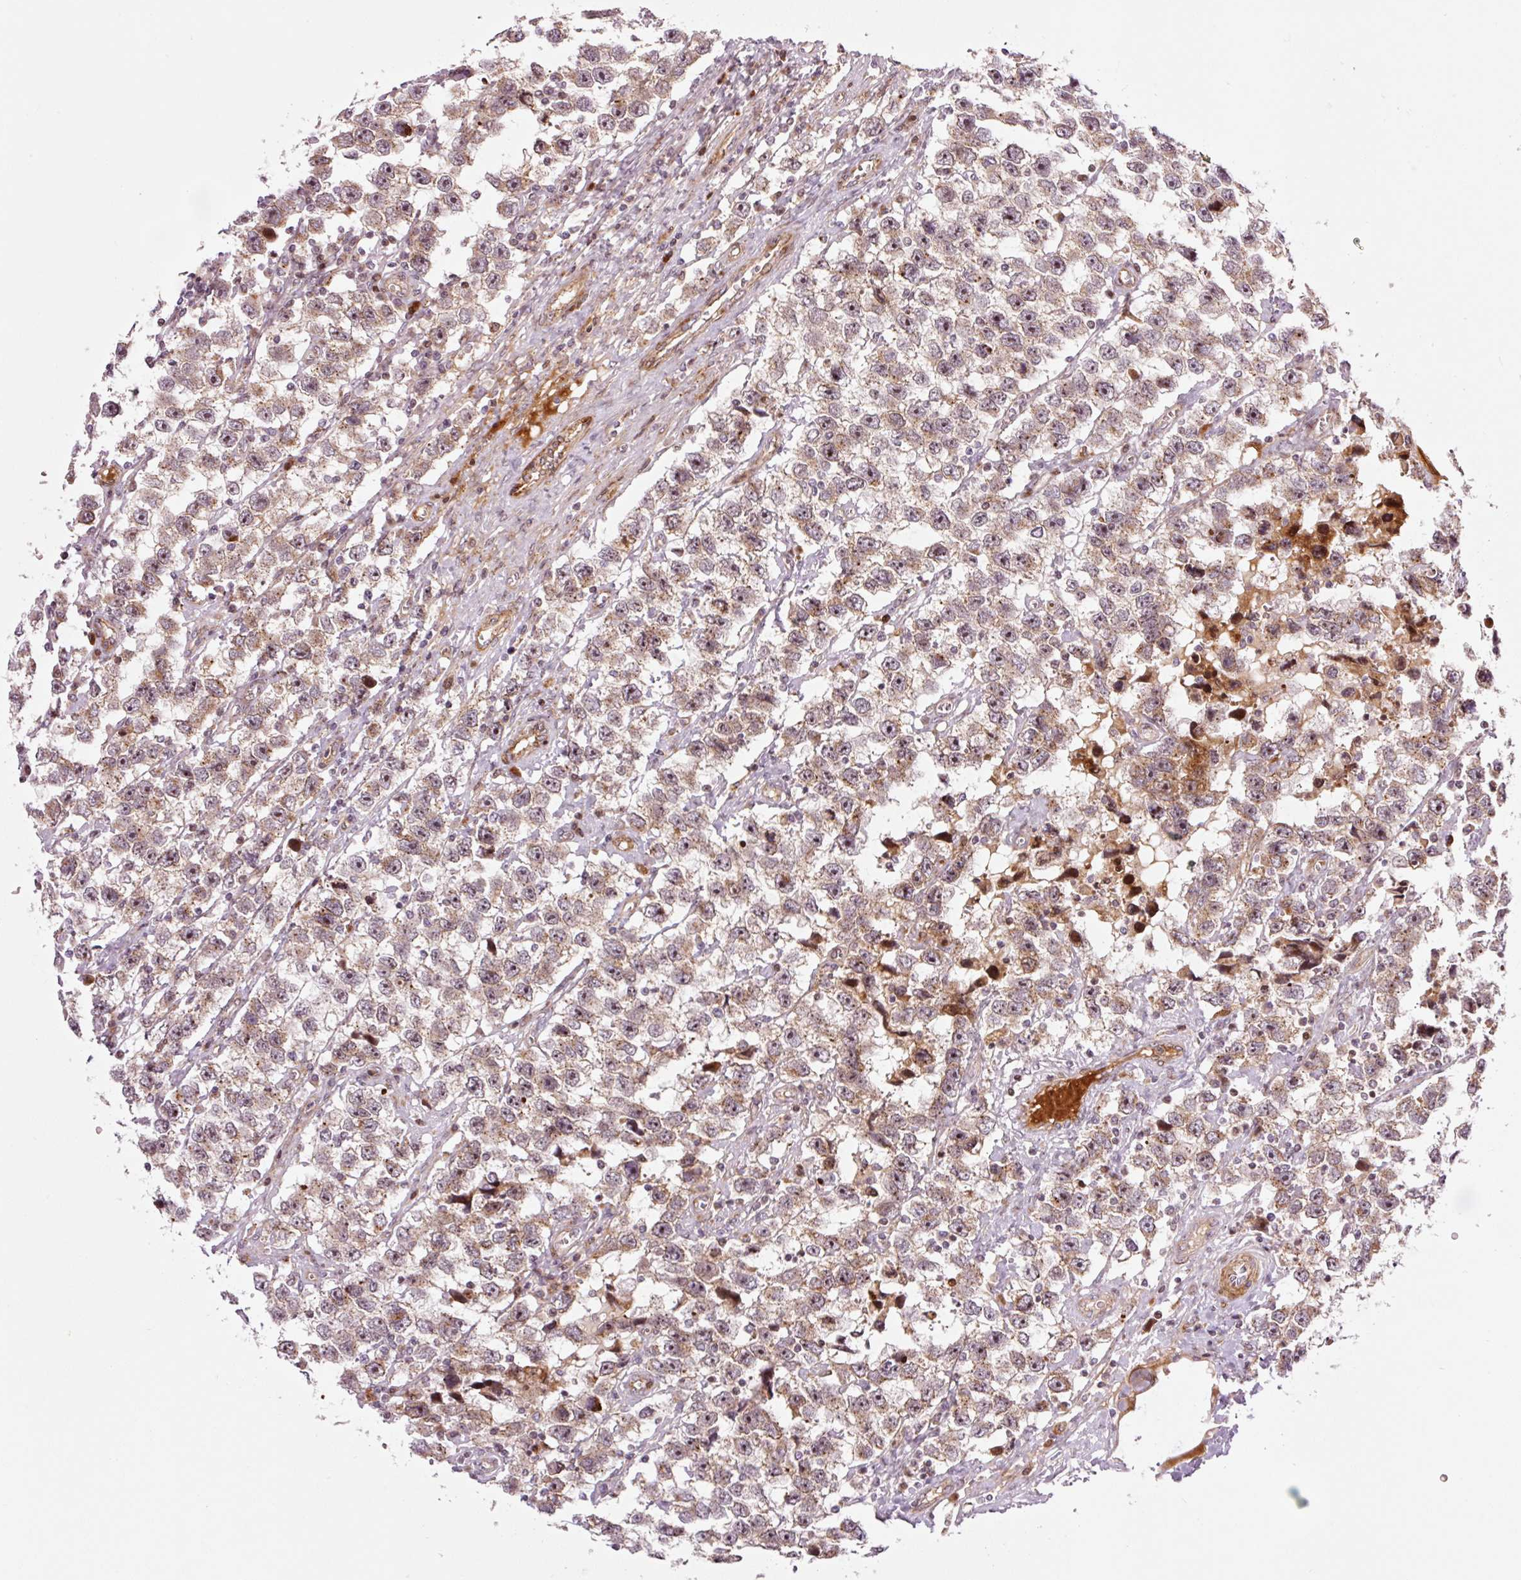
{"staining": {"intensity": "moderate", "quantity": "25%-75%", "location": "cytoplasmic/membranous,nuclear"}, "tissue": "testis cancer", "cell_type": "Tumor cells", "image_type": "cancer", "snomed": [{"axis": "morphology", "description": "Seminoma, NOS"}, {"axis": "topography", "description": "Testis"}], "caption": "High-magnification brightfield microscopy of testis cancer (seminoma) stained with DAB (3,3'-diaminobenzidine) (brown) and counterstained with hematoxylin (blue). tumor cells exhibit moderate cytoplasmic/membranous and nuclear positivity is present in about25%-75% of cells.", "gene": "ANKRD20A1", "patient": {"sex": "male", "age": 33}}